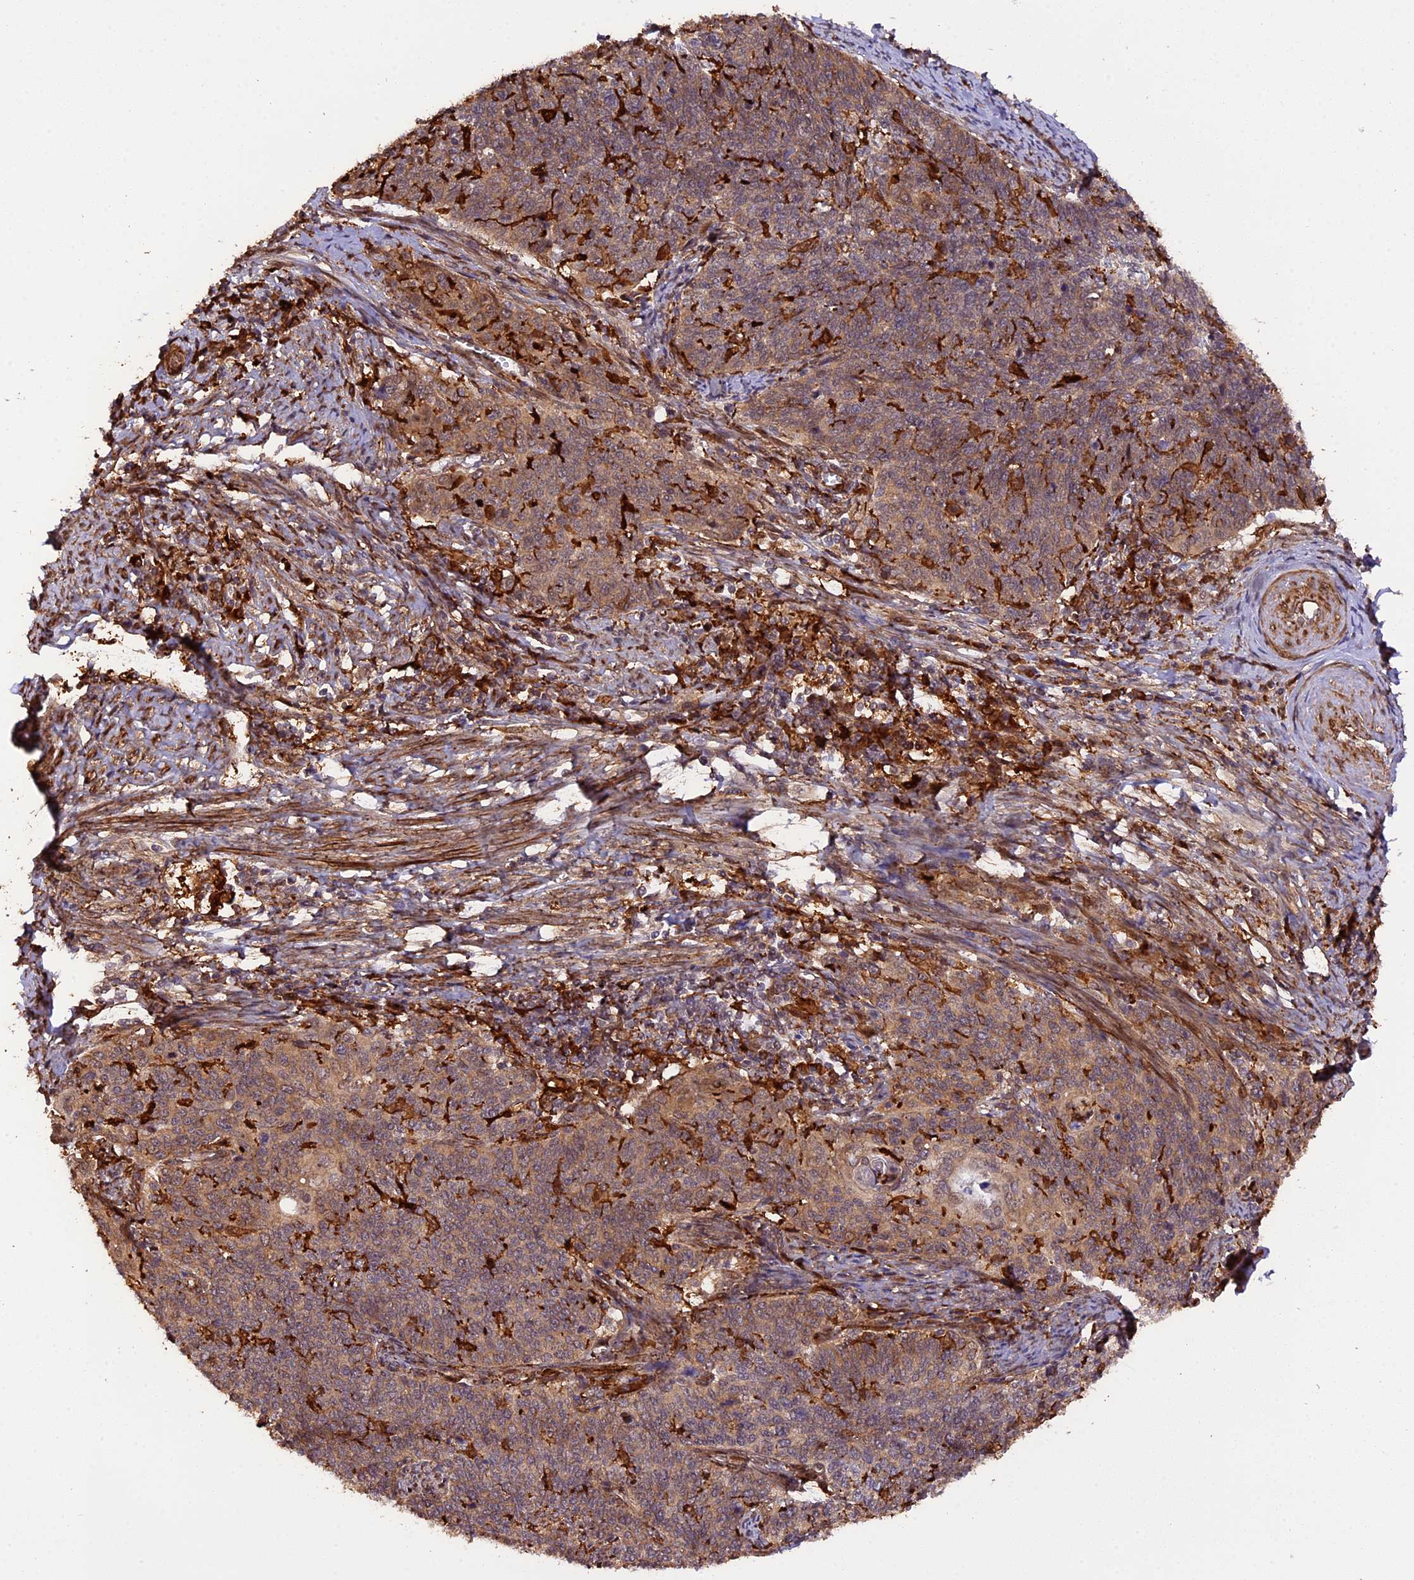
{"staining": {"intensity": "moderate", "quantity": ">75%", "location": "cytoplasmic/membranous"}, "tissue": "cervical cancer", "cell_type": "Tumor cells", "image_type": "cancer", "snomed": [{"axis": "morphology", "description": "Squamous cell carcinoma, NOS"}, {"axis": "topography", "description": "Cervix"}], "caption": "High-magnification brightfield microscopy of squamous cell carcinoma (cervical) stained with DAB (brown) and counterstained with hematoxylin (blue). tumor cells exhibit moderate cytoplasmic/membranous expression is seen in approximately>75% of cells.", "gene": "HERPUD1", "patient": {"sex": "female", "age": 39}}